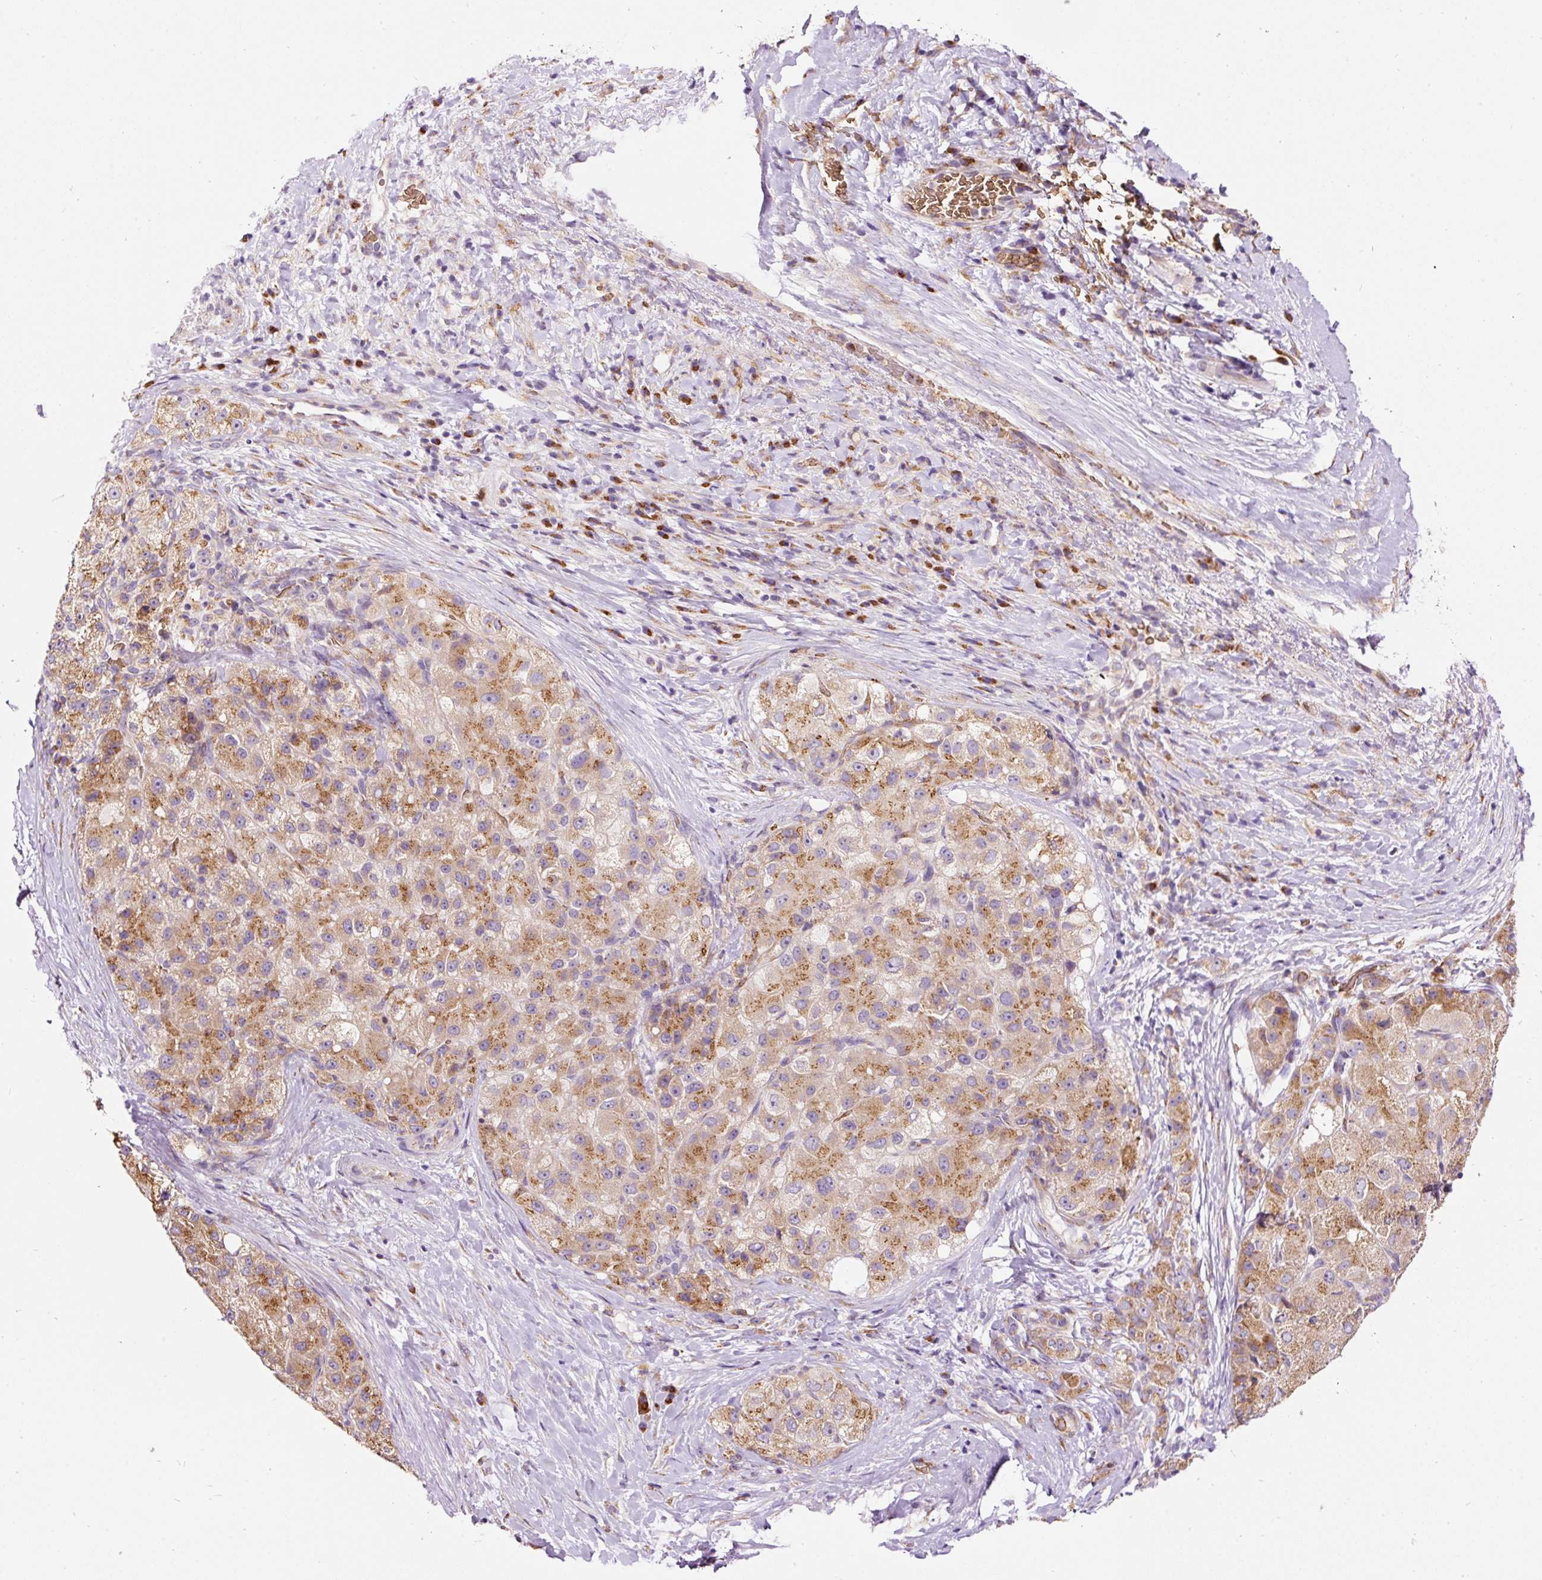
{"staining": {"intensity": "moderate", "quantity": ">75%", "location": "cytoplasmic/membranous"}, "tissue": "liver cancer", "cell_type": "Tumor cells", "image_type": "cancer", "snomed": [{"axis": "morphology", "description": "Carcinoma, Hepatocellular, NOS"}, {"axis": "topography", "description": "Liver"}], "caption": "Liver hepatocellular carcinoma stained with immunohistochemistry (IHC) reveals moderate cytoplasmic/membranous staining in about >75% of tumor cells.", "gene": "PRRC2A", "patient": {"sex": "male", "age": 80}}